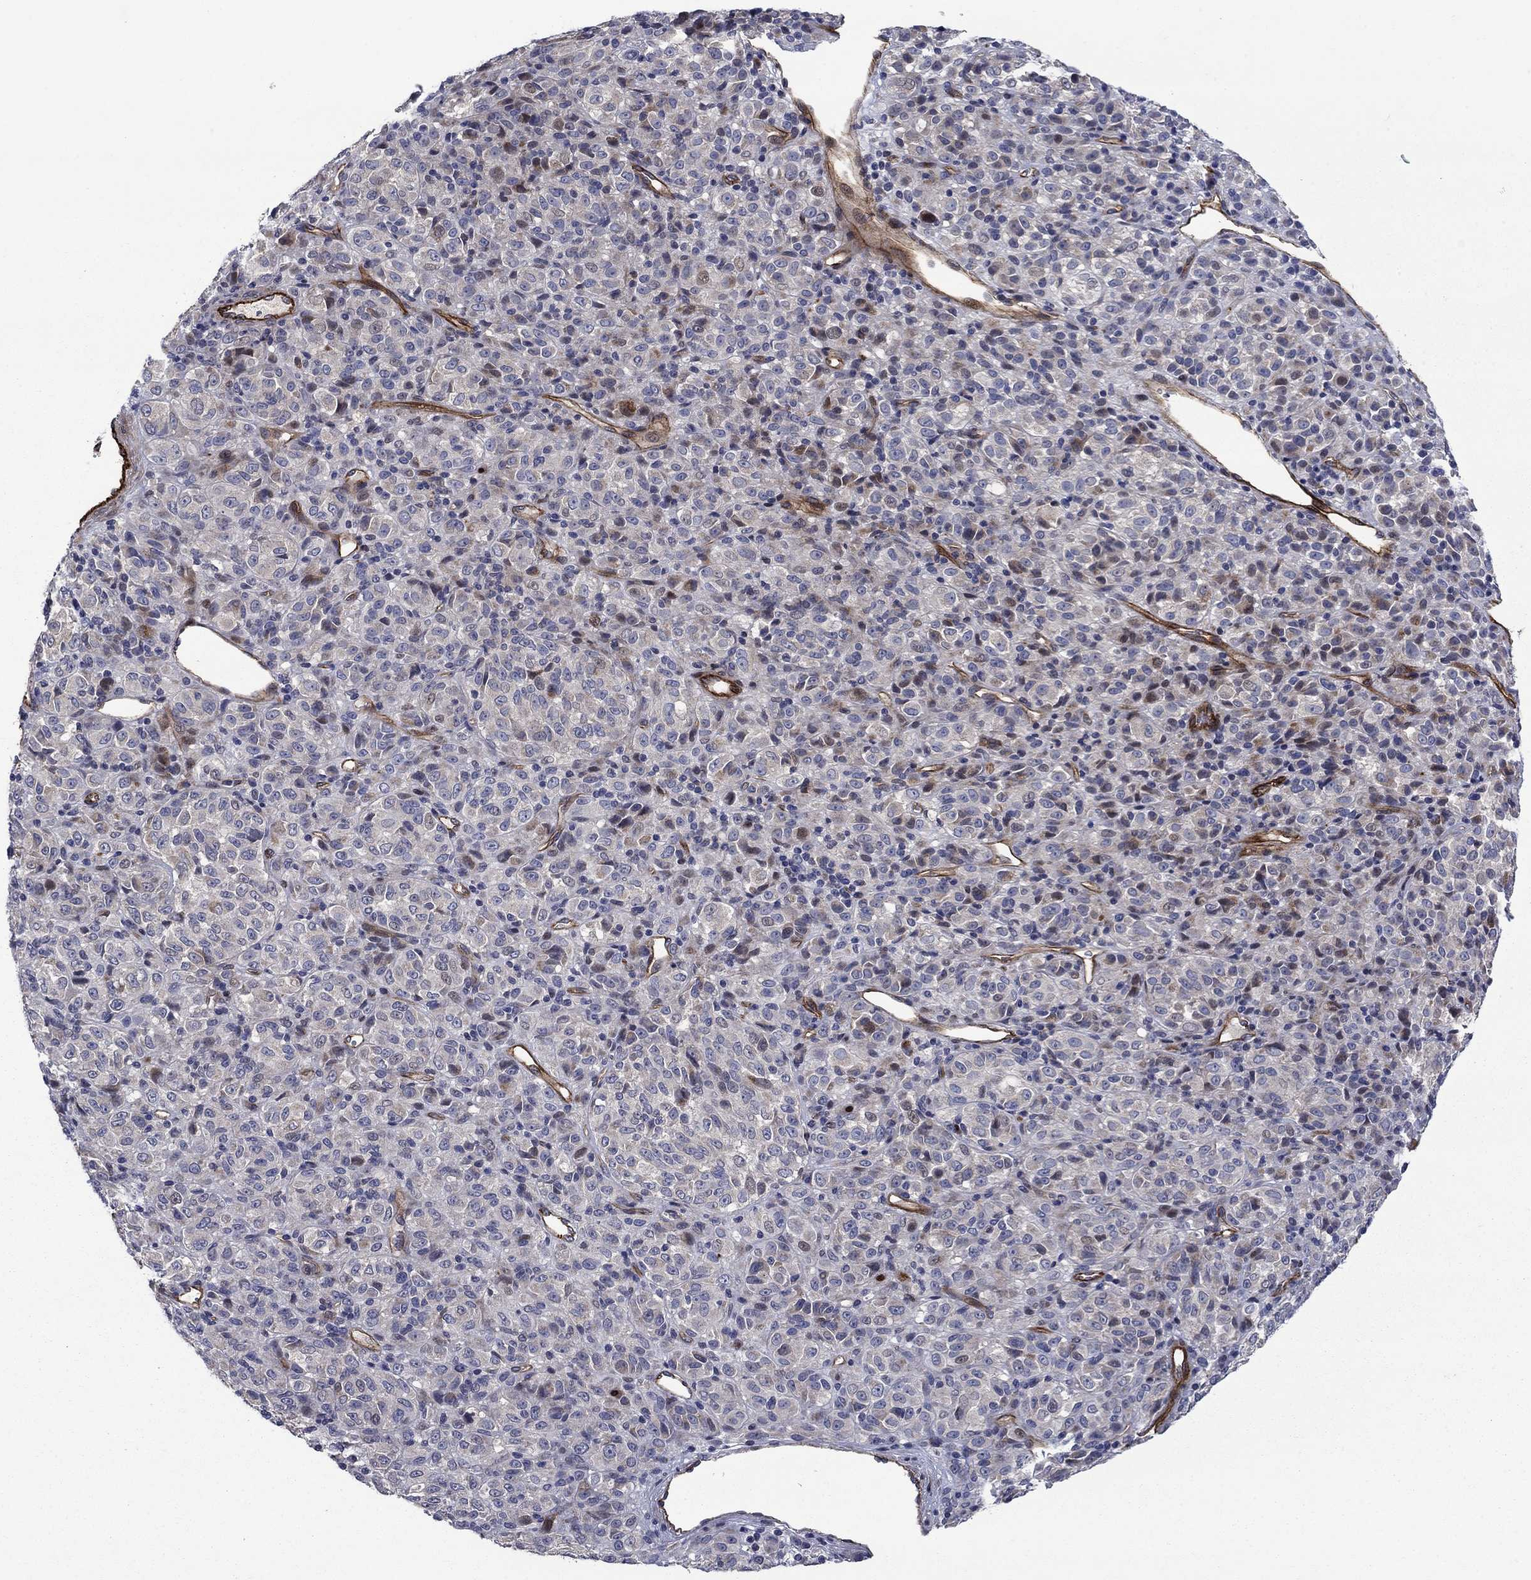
{"staining": {"intensity": "weak", "quantity": "<25%", "location": "cytoplasmic/membranous"}, "tissue": "melanoma", "cell_type": "Tumor cells", "image_type": "cancer", "snomed": [{"axis": "morphology", "description": "Malignant melanoma, Metastatic site"}, {"axis": "topography", "description": "Brain"}], "caption": "High power microscopy histopathology image of an immunohistochemistry (IHC) image of melanoma, revealing no significant staining in tumor cells.", "gene": "SLC7A1", "patient": {"sex": "female", "age": 56}}